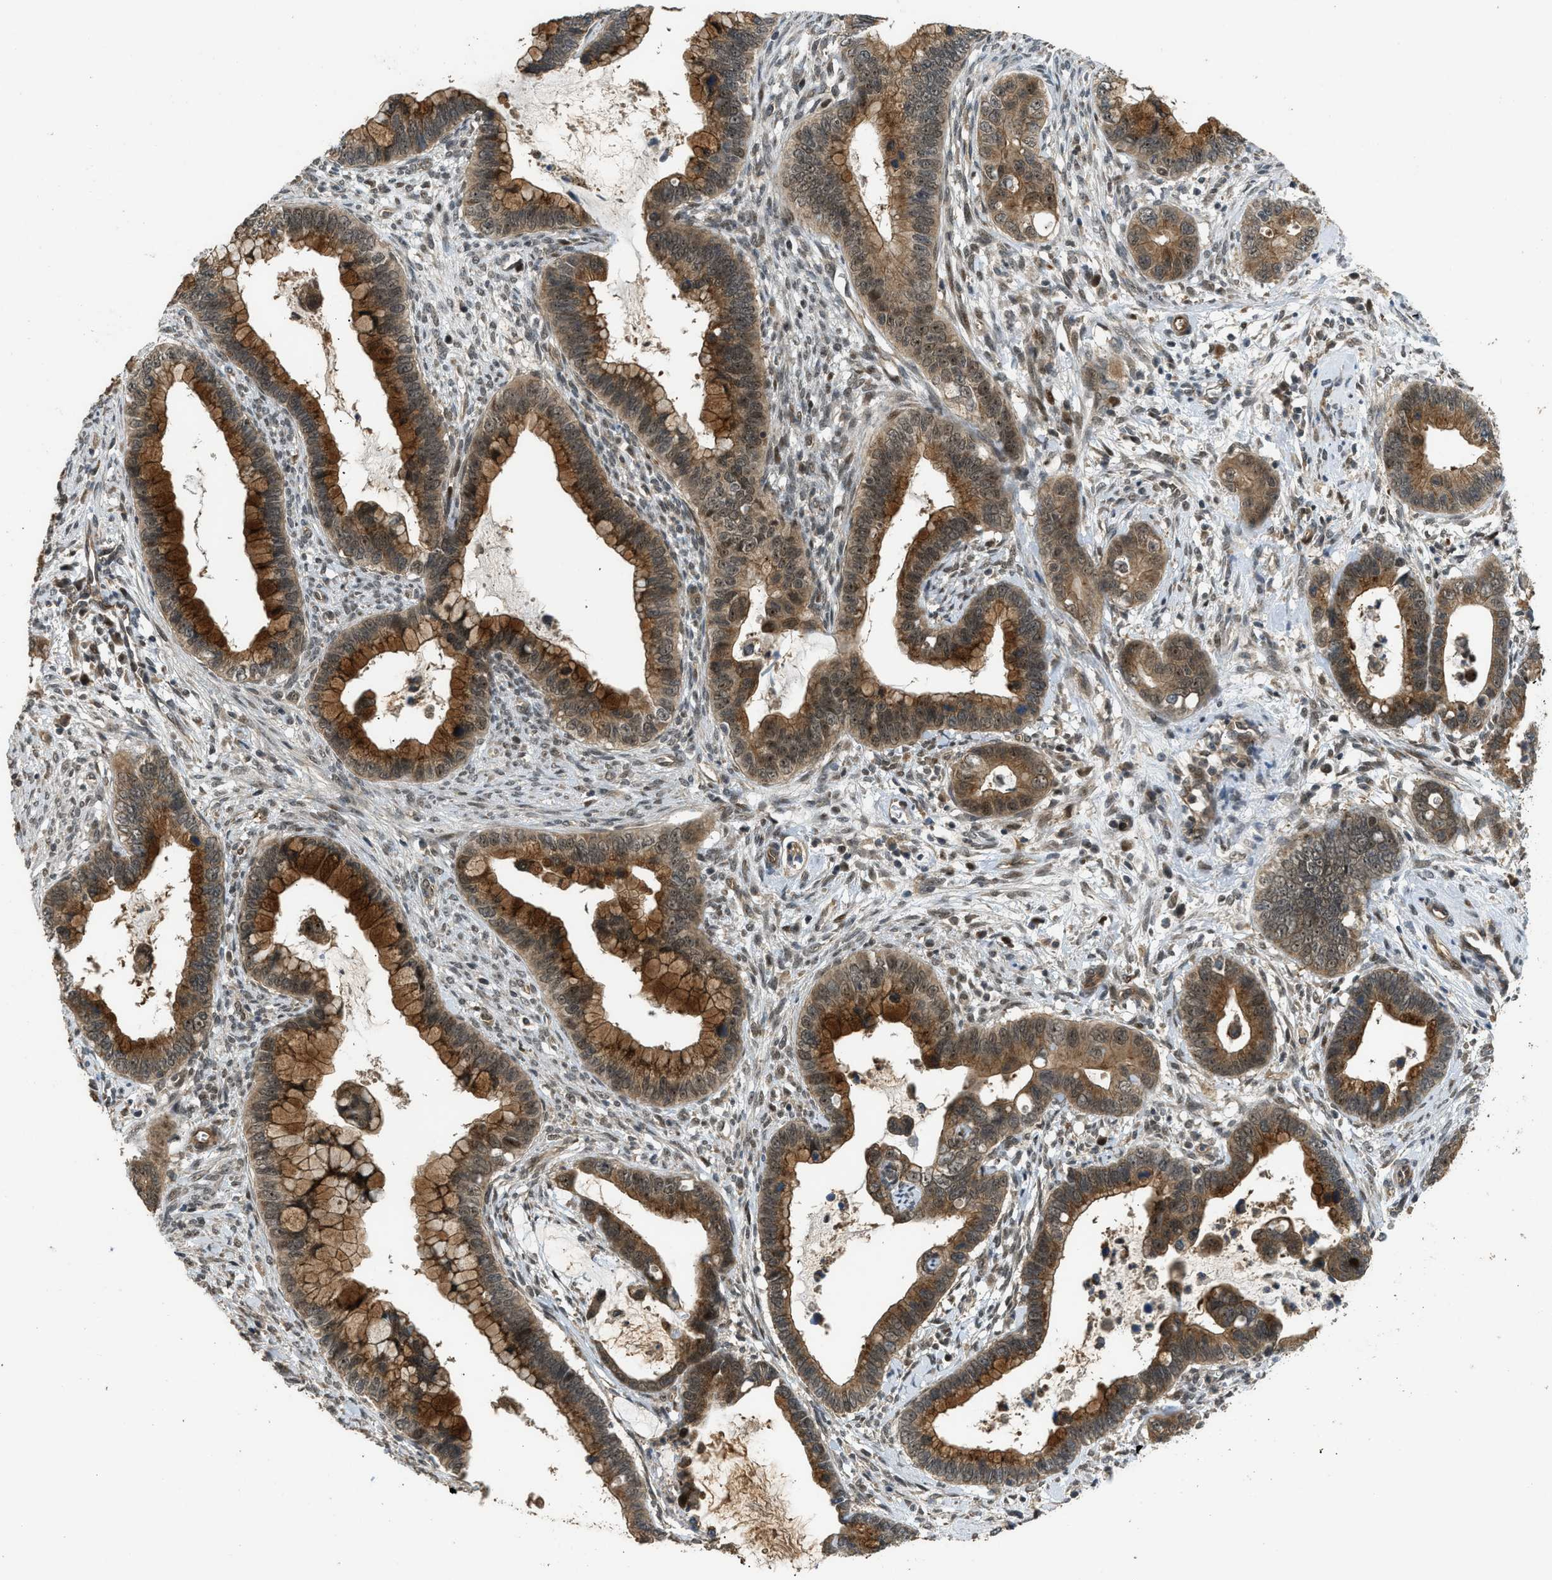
{"staining": {"intensity": "strong", "quantity": ">75%", "location": "cytoplasmic/membranous,nuclear"}, "tissue": "cervical cancer", "cell_type": "Tumor cells", "image_type": "cancer", "snomed": [{"axis": "morphology", "description": "Adenocarcinoma, NOS"}, {"axis": "topography", "description": "Cervix"}], "caption": "A brown stain shows strong cytoplasmic/membranous and nuclear expression of a protein in human cervical cancer tumor cells. Nuclei are stained in blue.", "gene": "GET1", "patient": {"sex": "female", "age": 44}}